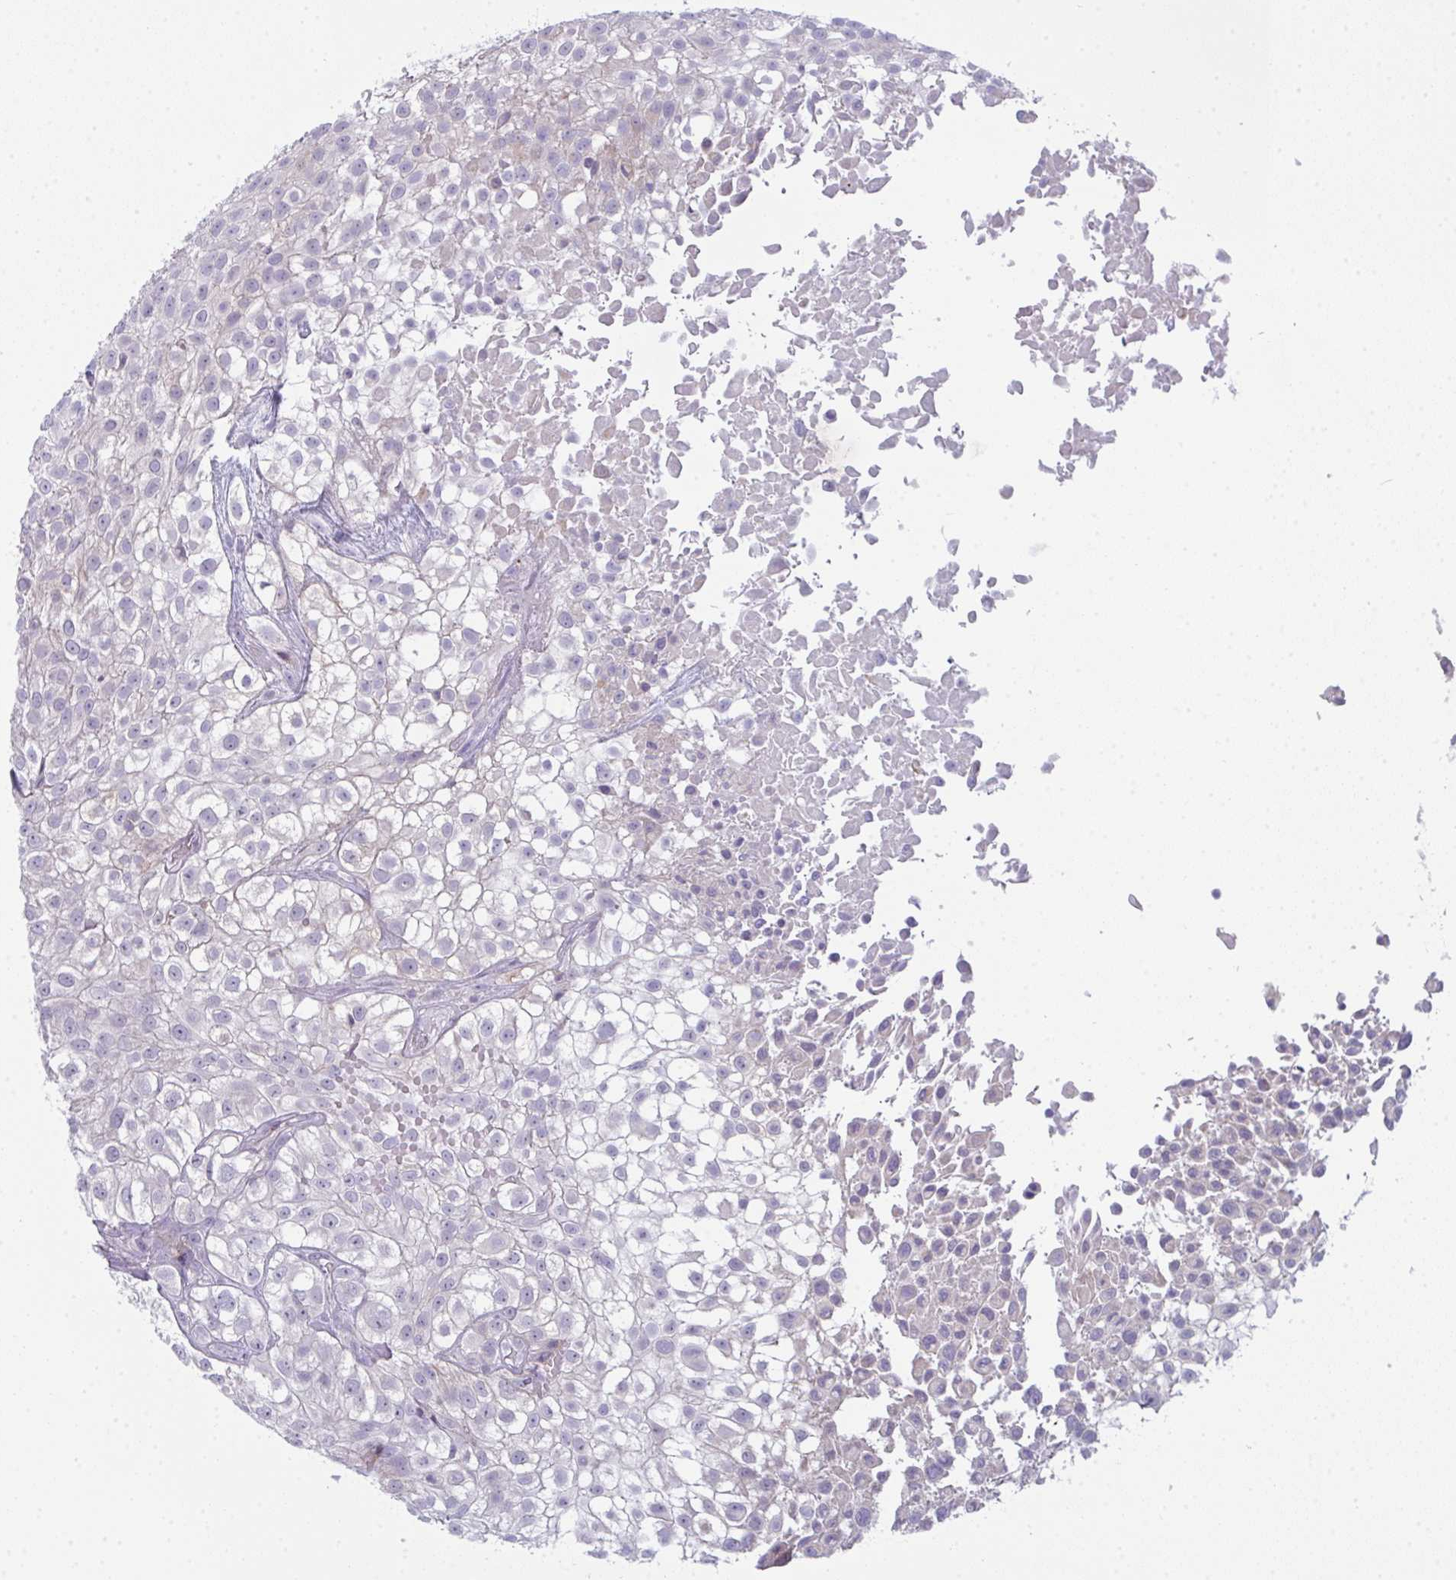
{"staining": {"intensity": "negative", "quantity": "none", "location": "none"}, "tissue": "urothelial cancer", "cell_type": "Tumor cells", "image_type": "cancer", "snomed": [{"axis": "morphology", "description": "Urothelial carcinoma, High grade"}, {"axis": "topography", "description": "Urinary bladder"}], "caption": "The IHC micrograph has no significant expression in tumor cells of urothelial cancer tissue.", "gene": "CD80", "patient": {"sex": "male", "age": 56}}